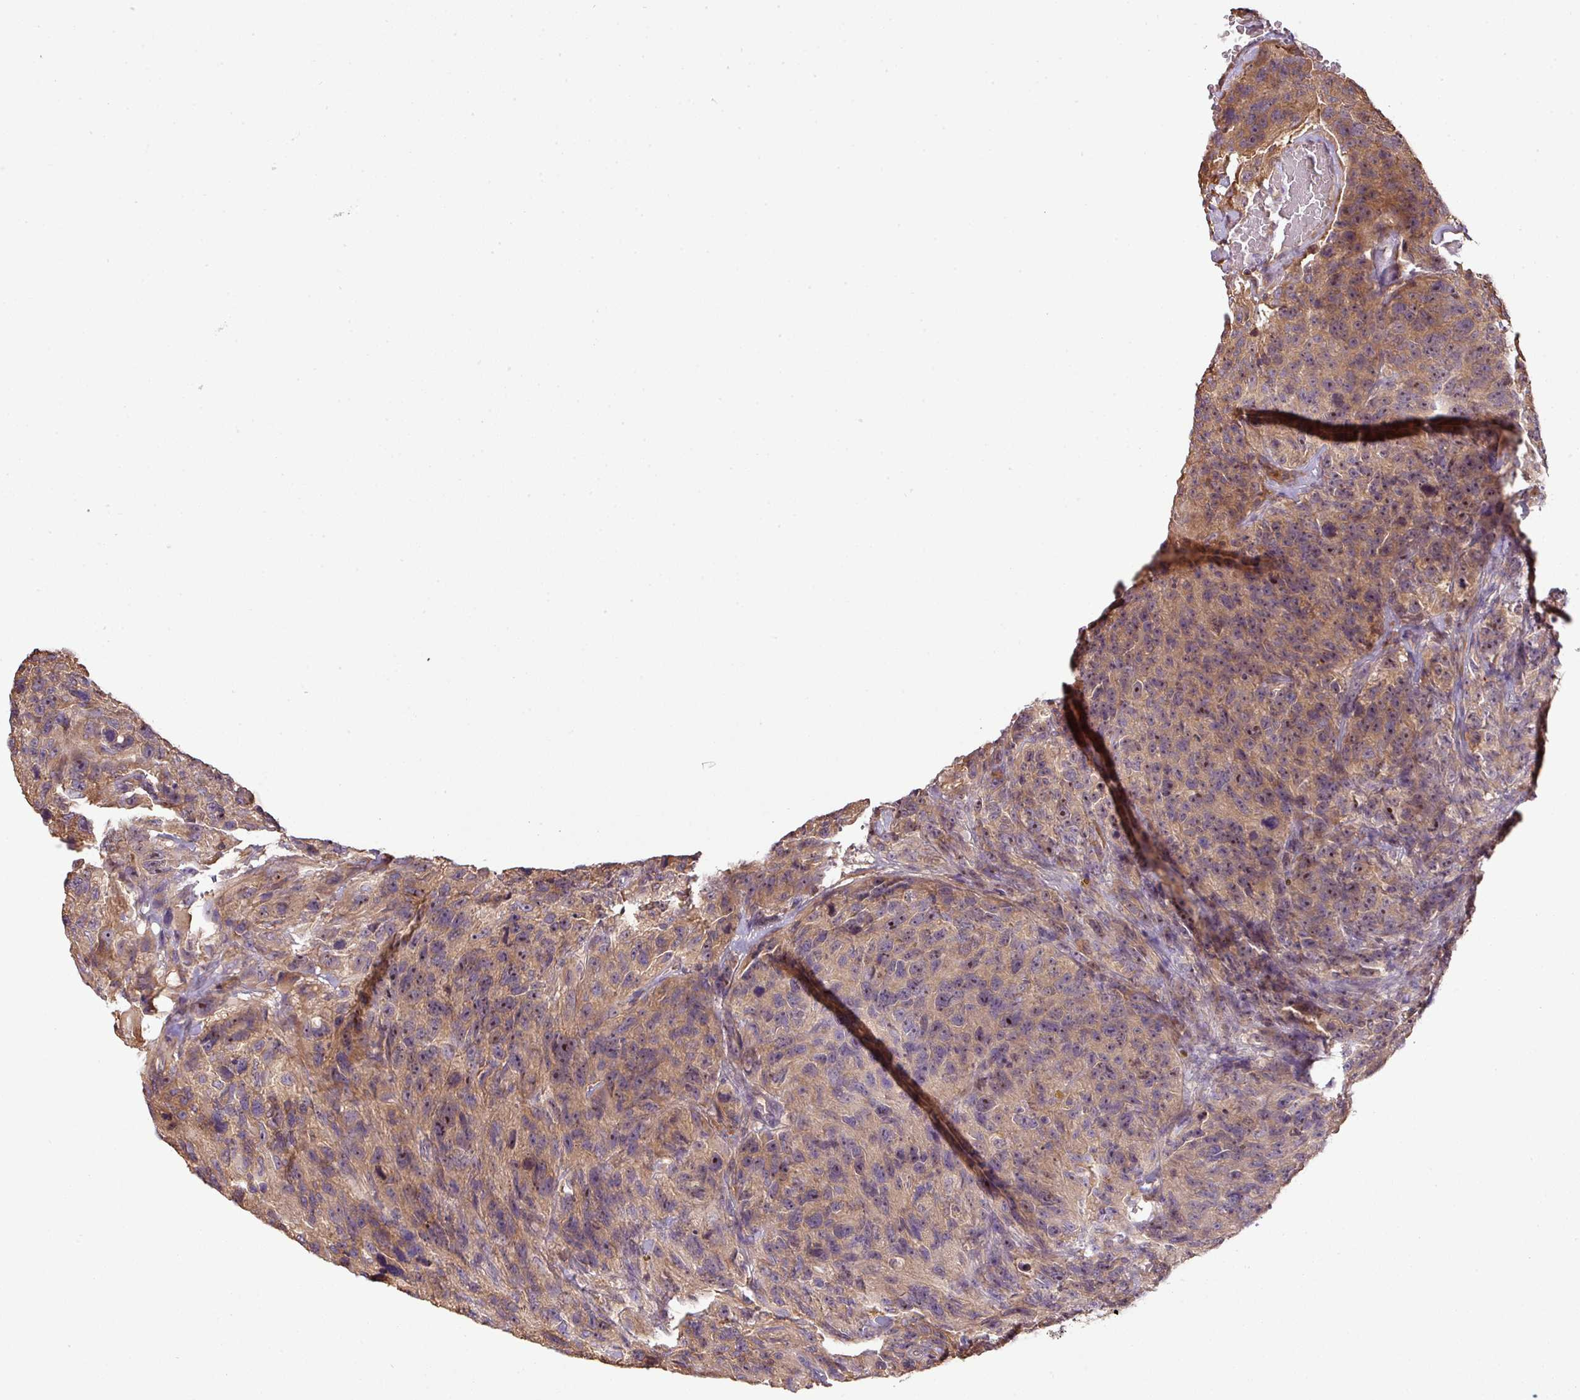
{"staining": {"intensity": "moderate", "quantity": ">75%", "location": "cytoplasmic/membranous,nuclear"}, "tissue": "glioma", "cell_type": "Tumor cells", "image_type": "cancer", "snomed": [{"axis": "morphology", "description": "Glioma, malignant, High grade"}, {"axis": "topography", "description": "Brain"}], "caption": "Immunohistochemical staining of human glioma displays medium levels of moderate cytoplasmic/membranous and nuclear staining in about >75% of tumor cells.", "gene": "VENTX", "patient": {"sex": "male", "age": 69}}